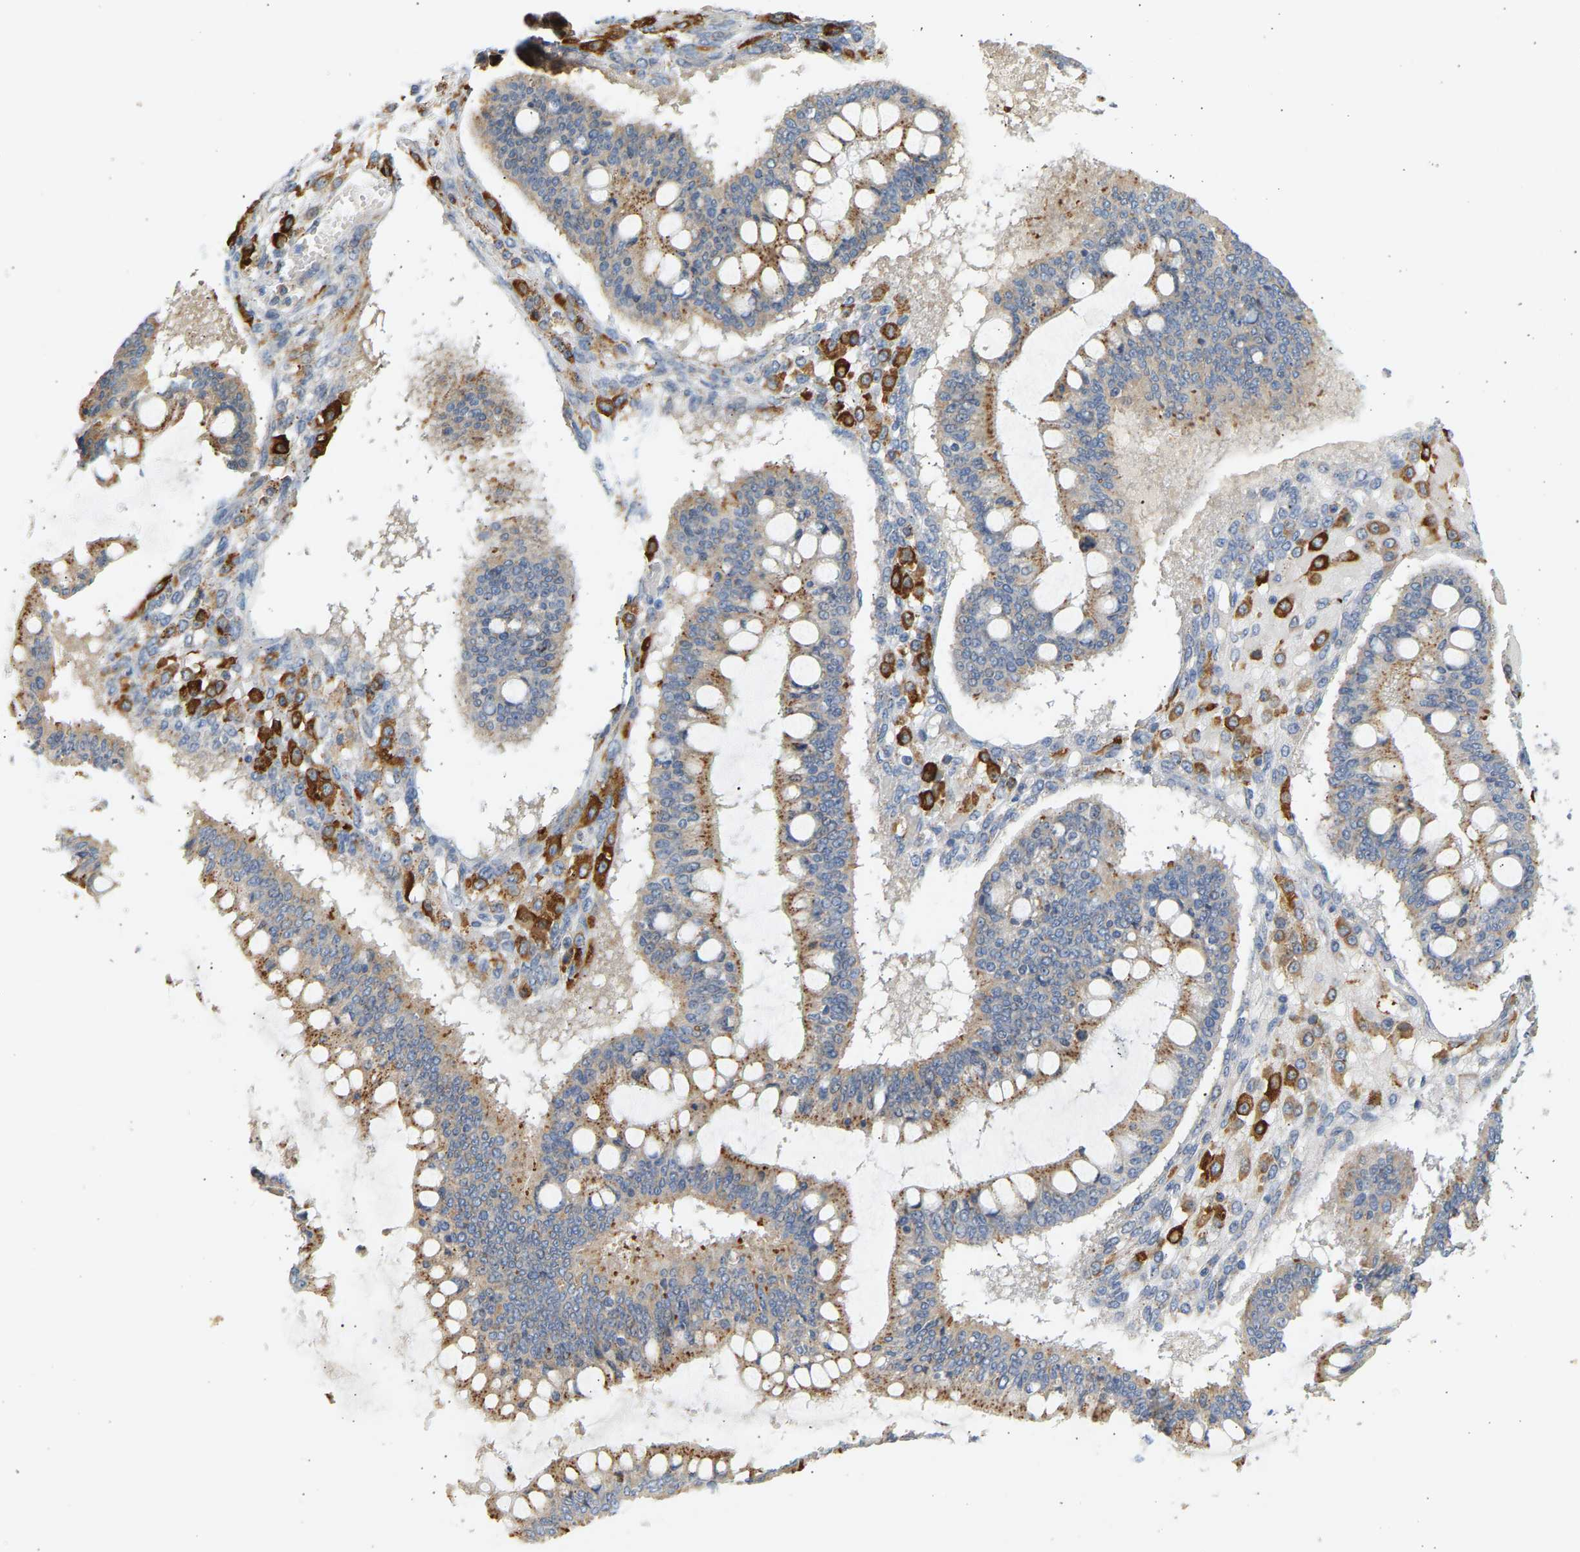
{"staining": {"intensity": "moderate", "quantity": ">75%", "location": "cytoplasmic/membranous"}, "tissue": "ovarian cancer", "cell_type": "Tumor cells", "image_type": "cancer", "snomed": [{"axis": "morphology", "description": "Cystadenocarcinoma, mucinous, NOS"}, {"axis": "topography", "description": "Ovary"}], "caption": "DAB immunohistochemical staining of mucinous cystadenocarcinoma (ovarian) reveals moderate cytoplasmic/membranous protein expression in approximately >75% of tumor cells.", "gene": "ENTHD1", "patient": {"sex": "female", "age": 73}}